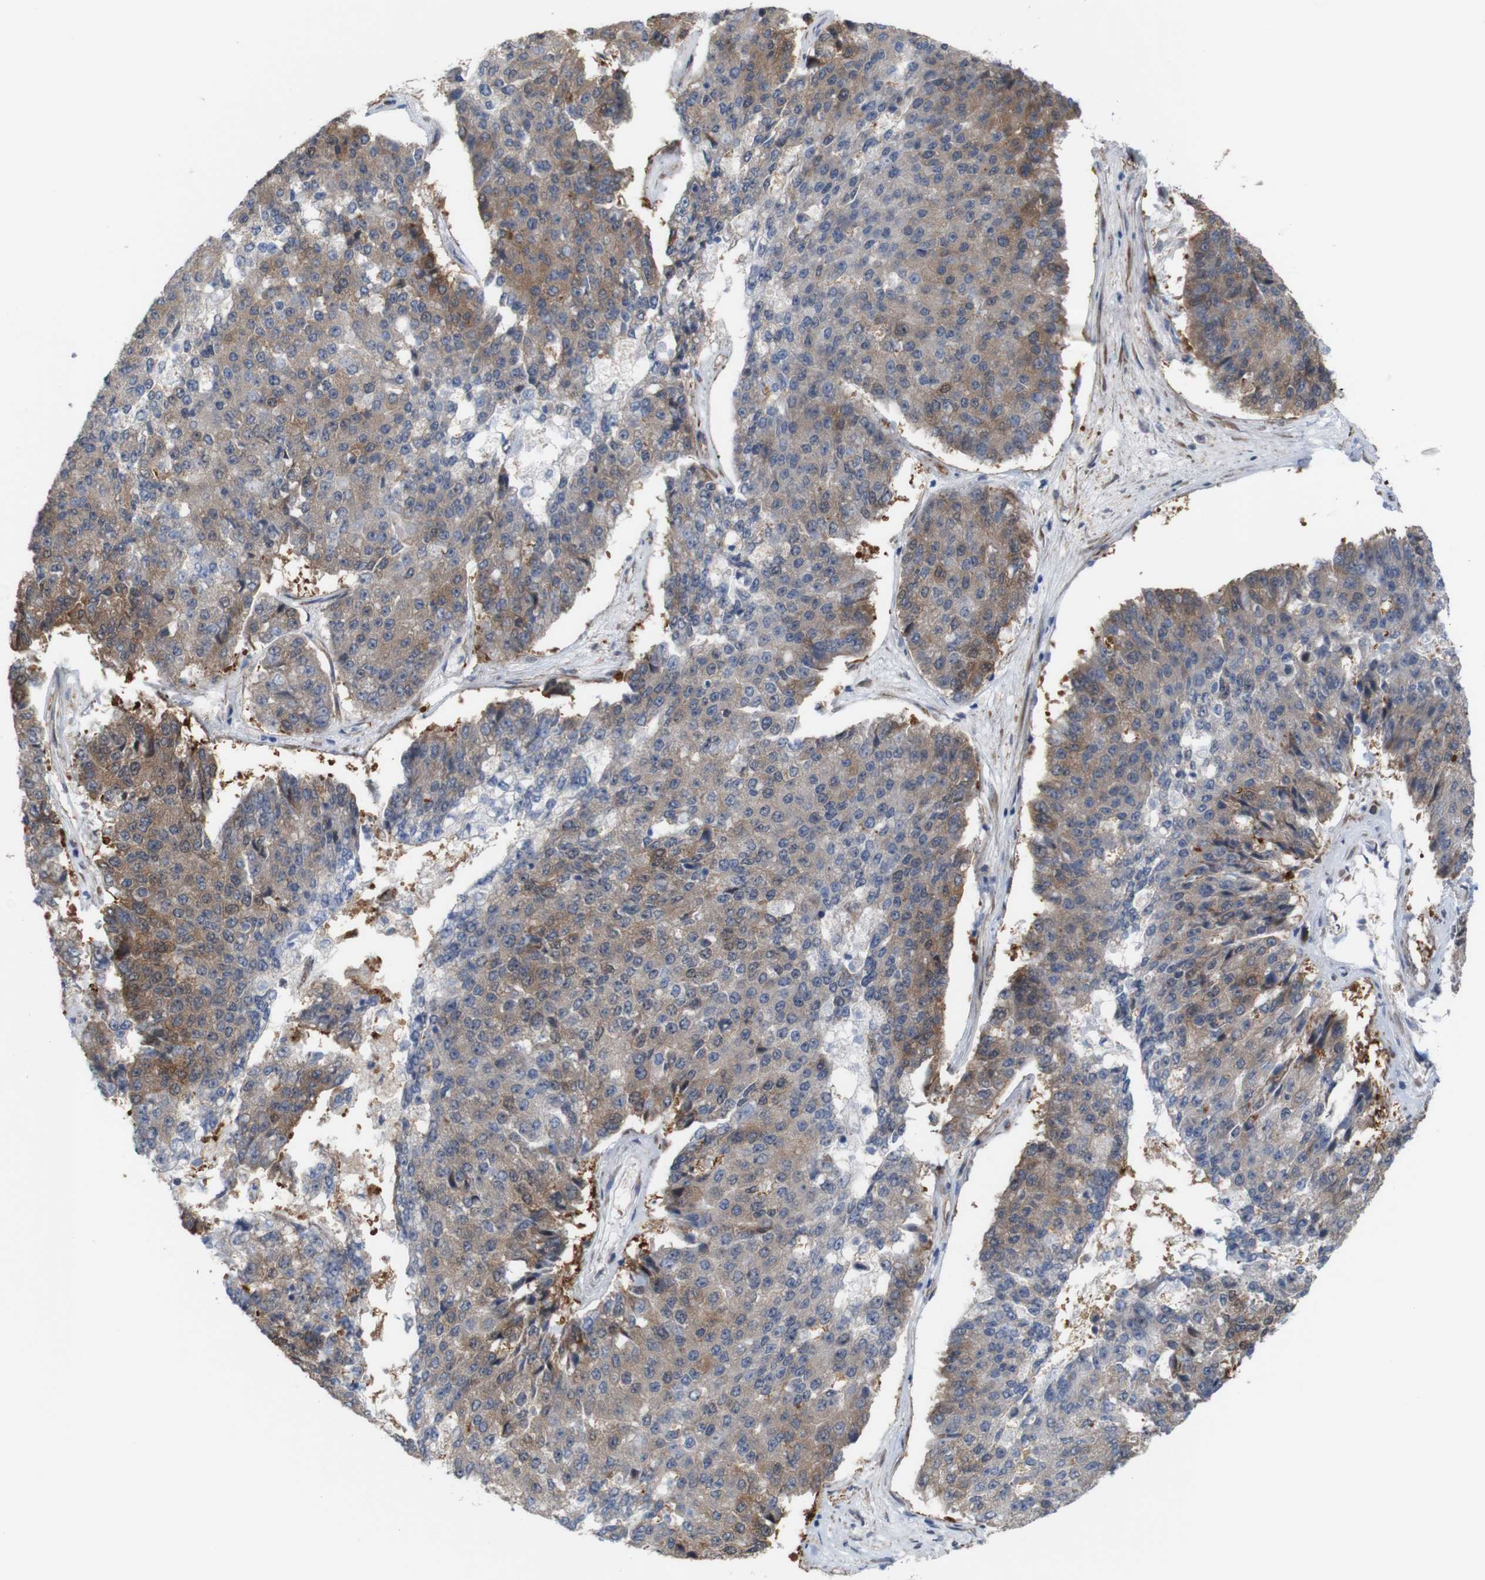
{"staining": {"intensity": "moderate", "quantity": "25%-75%", "location": "cytoplasmic/membranous"}, "tissue": "pancreatic cancer", "cell_type": "Tumor cells", "image_type": "cancer", "snomed": [{"axis": "morphology", "description": "Adenocarcinoma, NOS"}, {"axis": "topography", "description": "Pancreas"}], "caption": "Tumor cells demonstrate moderate cytoplasmic/membranous expression in approximately 25%-75% of cells in adenocarcinoma (pancreatic).", "gene": "JPH1", "patient": {"sex": "male", "age": 50}}